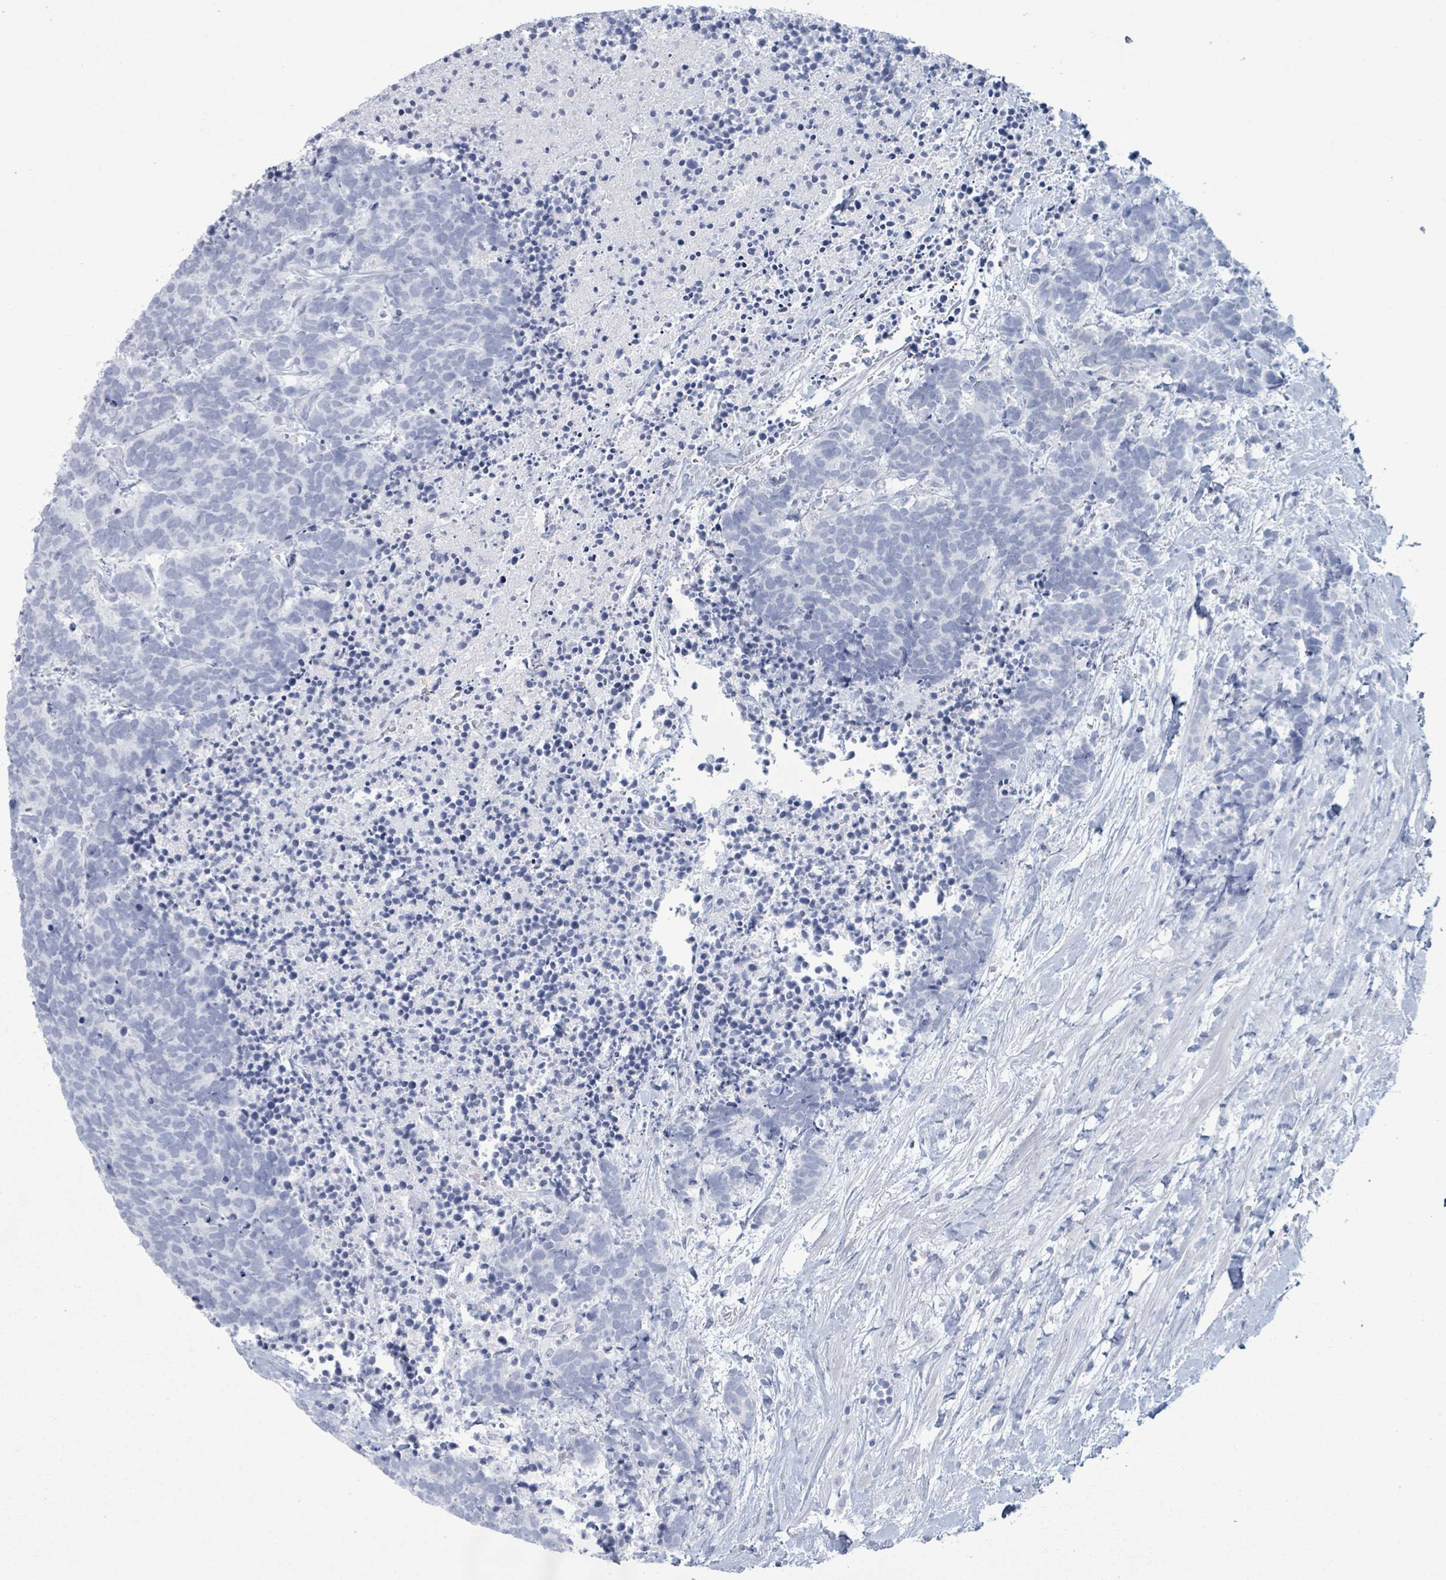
{"staining": {"intensity": "negative", "quantity": "none", "location": "none"}, "tissue": "carcinoid", "cell_type": "Tumor cells", "image_type": "cancer", "snomed": [{"axis": "morphology", "description": "Carcinoma, NOS"}, {"axis": "morphology", "description": "Carcinoid, malignant, NOS"}, {"axis": "topography", "description": "Prostate"}], "caption": "Immunohistochemistry of carcinoid demonstrates no positivity in tumor cells. The staining was performed using DAB to visualize the protein expression in brown, while the nuclei were stained in blue with hematoxylin (Magnification: 20x).", "gene": "PGA3", "patient": {"sex": "male", "age": 57}}